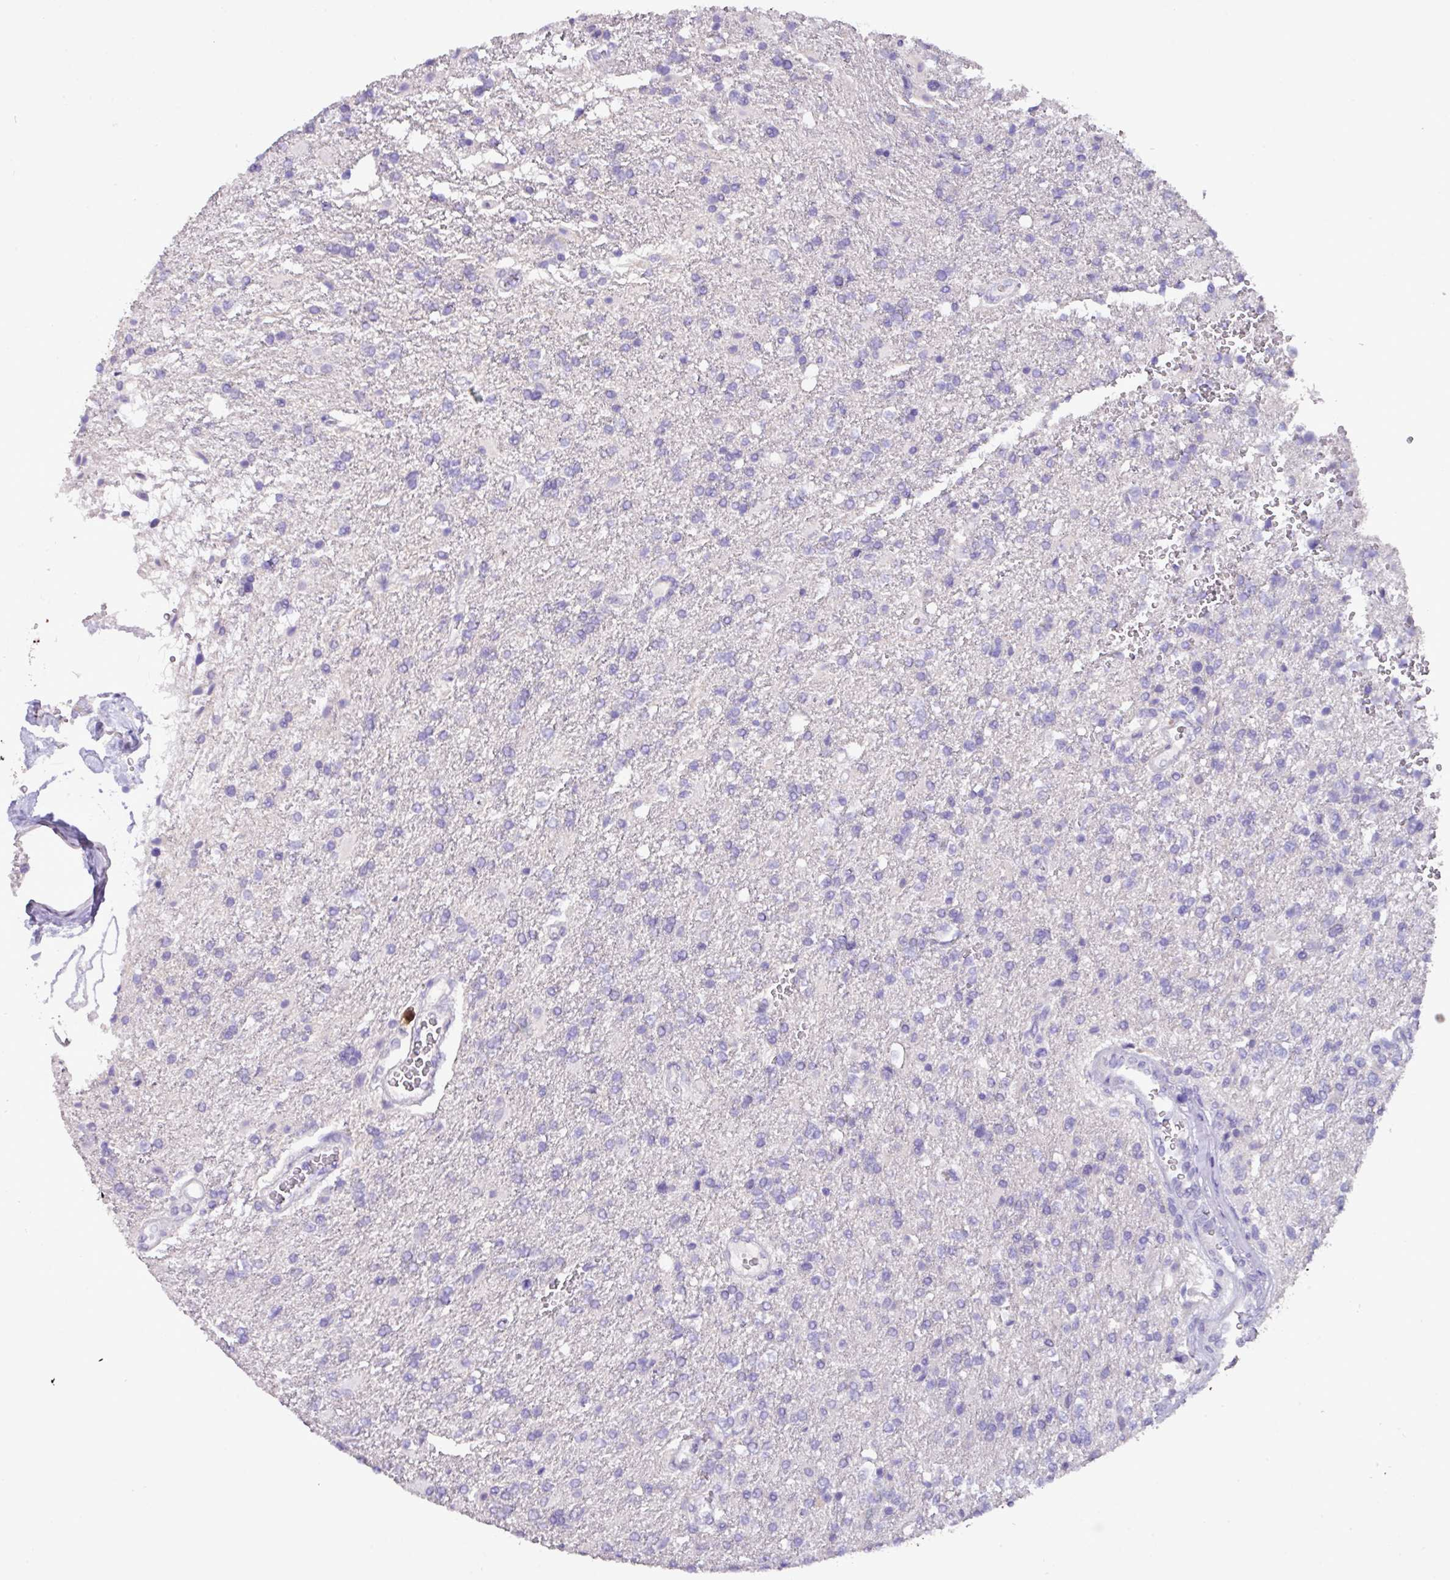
{"staining": {"intensity": "negative", "quantity": "none", "location": "none"}, "tissue": "glioma", "cell_type": "Tumor cells", "image_type": "cancer", "snomed": [{"axis": "morphology", "description": "Glioma, malignant, High grade"}, {"axis": "topography", "description": "Brain"}], "caption": "Tumor cells are negative for brown protein staining in malignant high-grade glioma.", "gene": "EPCAM", "patient": {"sex": "male", "age": 56}}